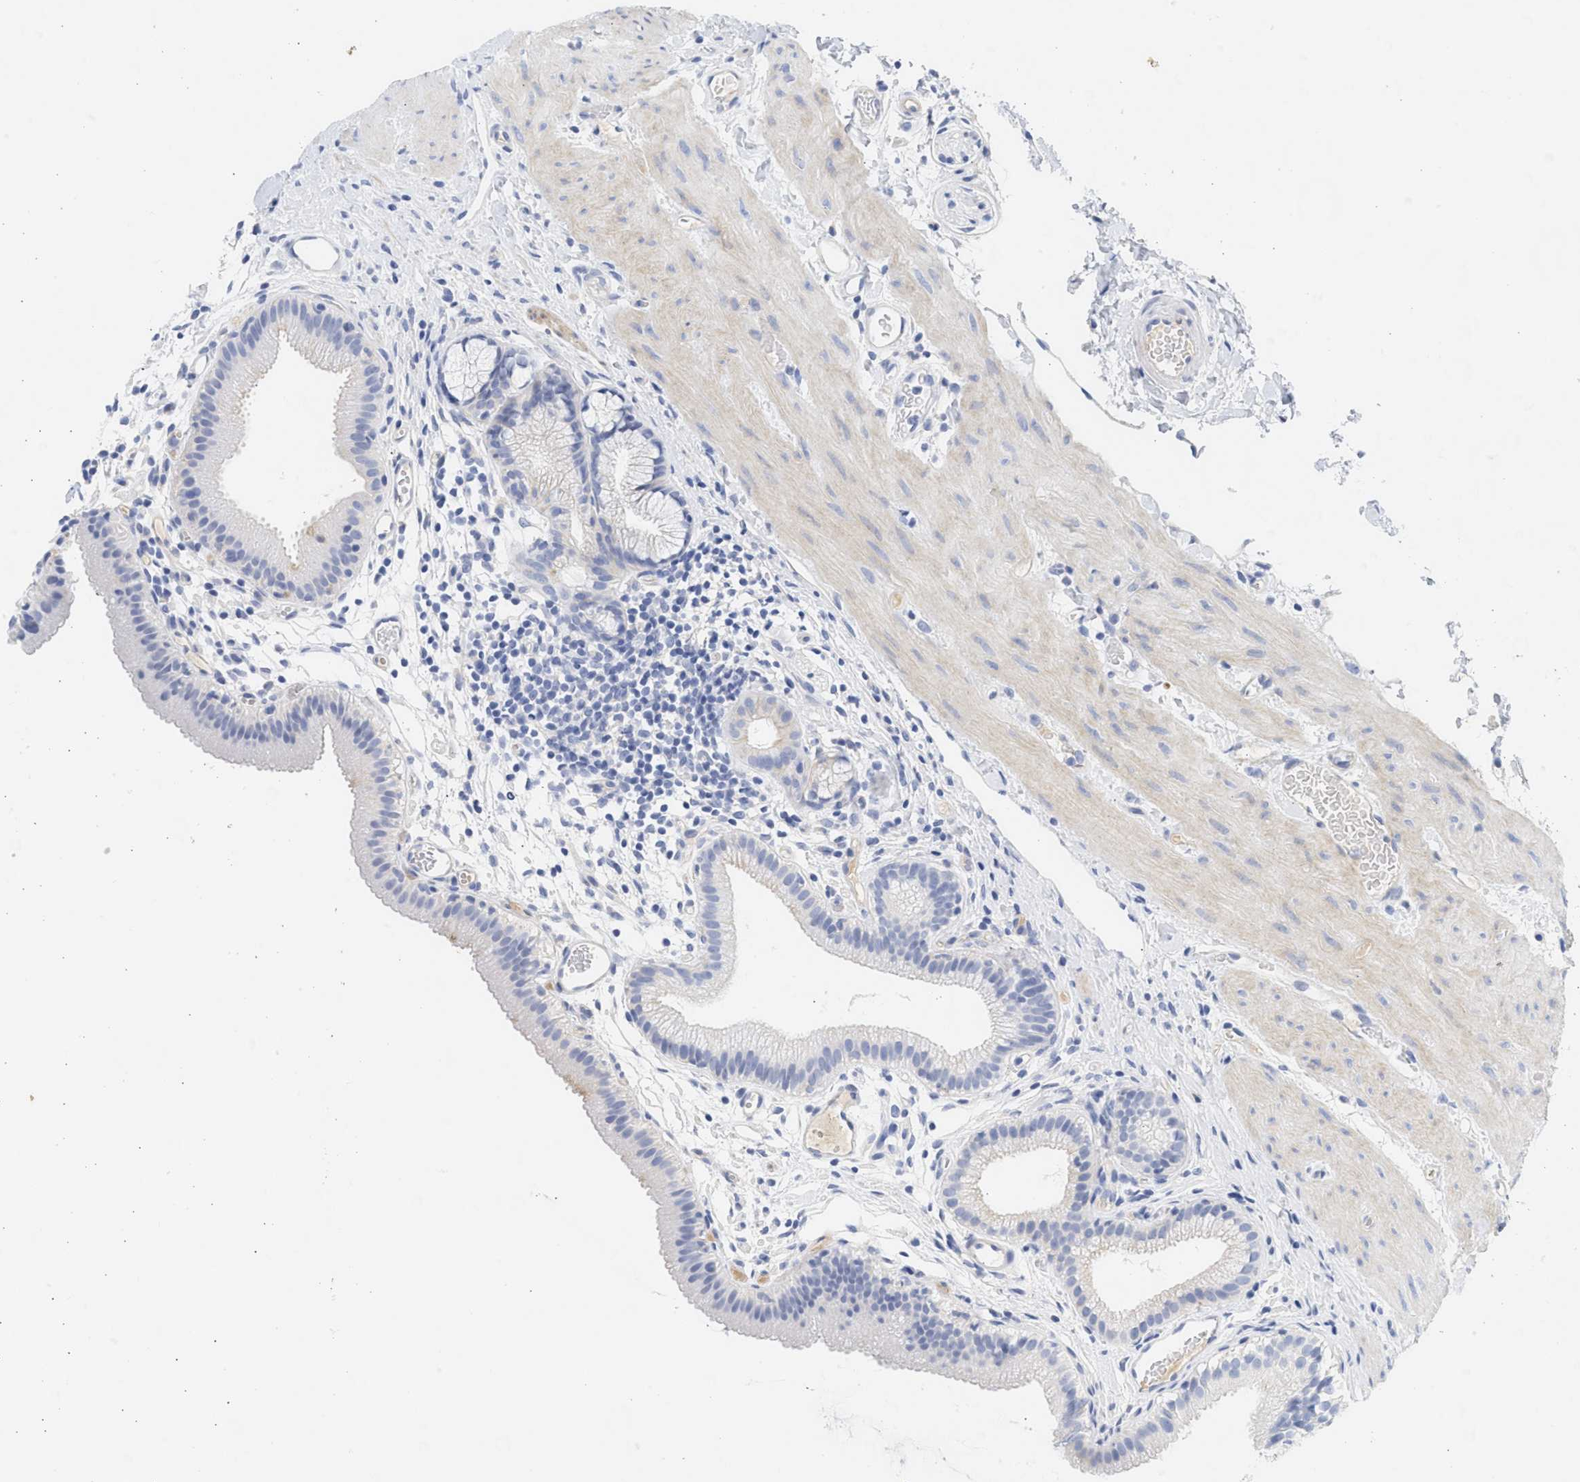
{"staining": {"intensity": "moderate", "quantity": "25%-75%", "location": "cytoplasmic/membranous"}, "tissue": "gallbladder", "cell_type": "Glandular cells", "image_type": "normal", "snomed": [{"axis": "morphology", "description": "Normal tissue, NOS"}, {"axis": "topography", "description": "Gallbladder"}], "caption": "Protein expression analysis of benign gallbladder demonstrates moderate cytoplasmic/membranous expression in about 25%-75% of glandular cells.", "gene": "SPATA3", "patient": {"sex": "female", "age": 26}}